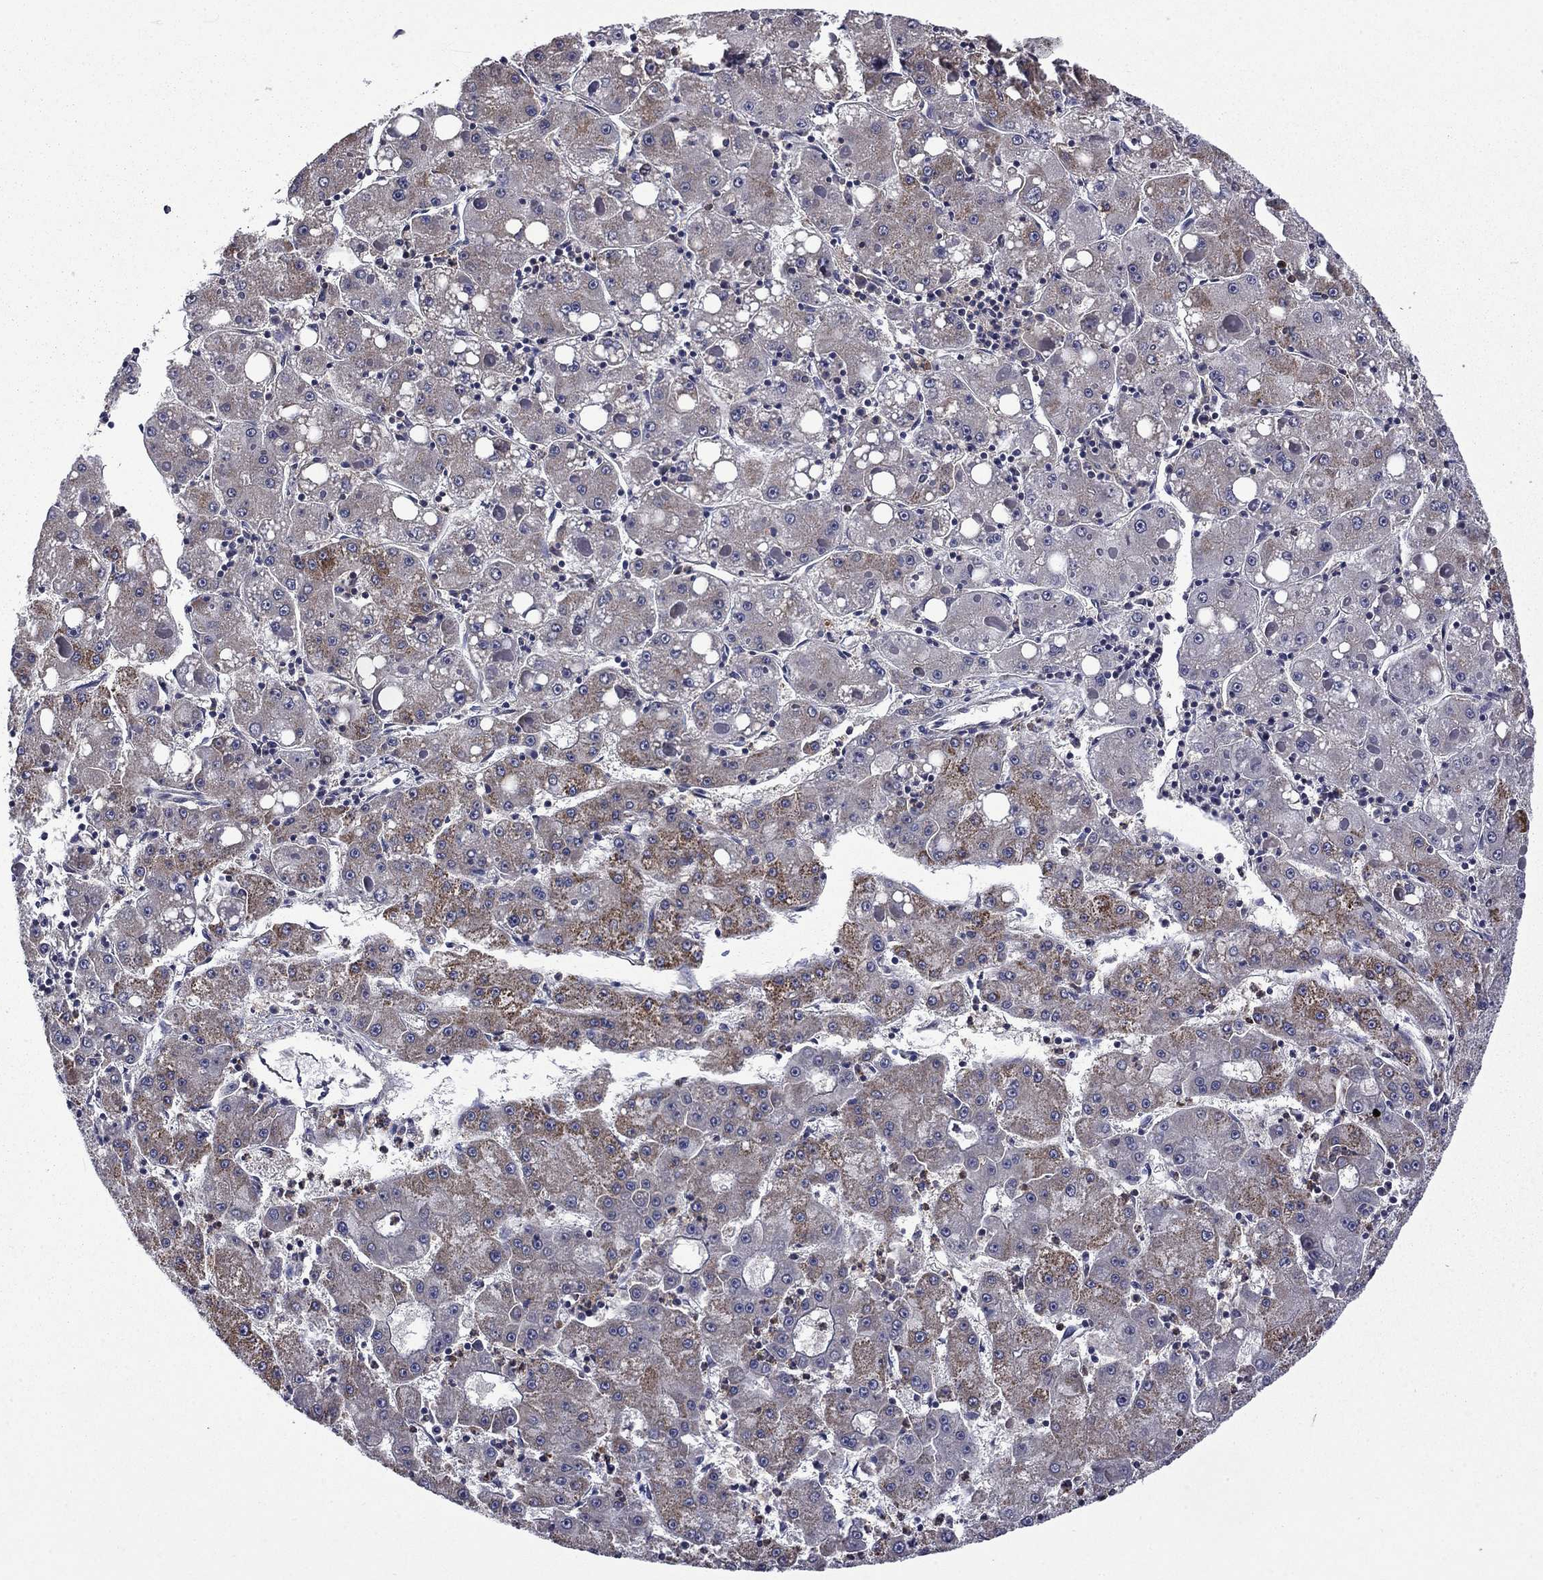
{"staining": {"intensity": "strong", "quantity": "25%-75%", "location": "cytoplasmic/membranous"}, "tissue": "liver cancer", "cell_type": "Tumor cells", "image_type": "cancer", "snomed": [{"axis": "morphology", "description": "Carcinoma, Hepatocellular, NOS"}, {"axis": "topography", "description": "Liver"}], "caption": "Liver cancer stained with a brown dye displays strong cytoplasmic/membranous positive expression in about 25%-75% of tumor cells.", "gene": "CEACAM7", "patient": {"sex": "male", "age": 73}}